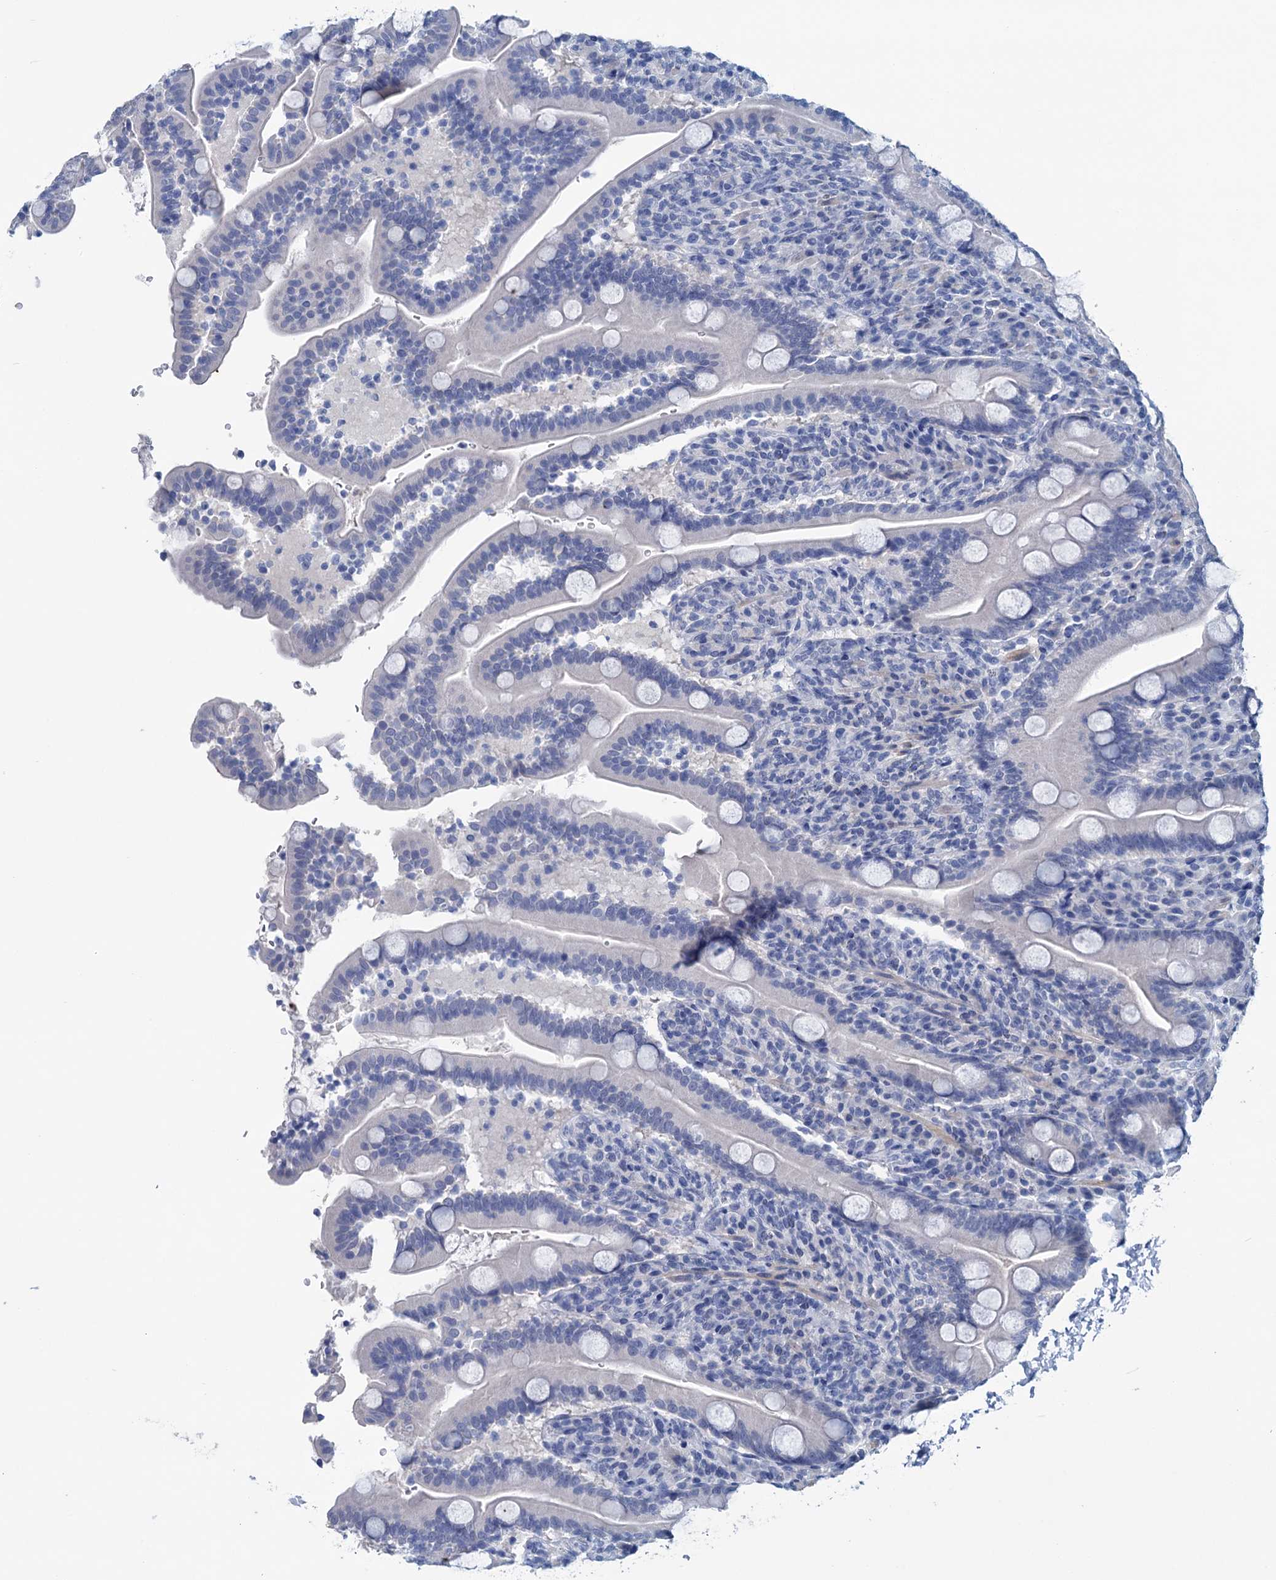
{"staining": {"intensity": "moderate", "quantity": "<25%", "location": "cytoplasmic/membranous"}, "tissue": "duodenum", "cell_type": "Glandular cells", "image_type": "normal", "snomed": [{"axis": "morphology", "description": "Normal tissue, NOS"}, {"axis": "topography", "description": "Duodenum"}], "caption": "IHC of normal human duodenum displays low levels of moderate cytoplasmic/membranous staining in approximately <25% of glandular cells.", "gene": "MYOZ3", "patient": {"sex": "male", "age": 35}}